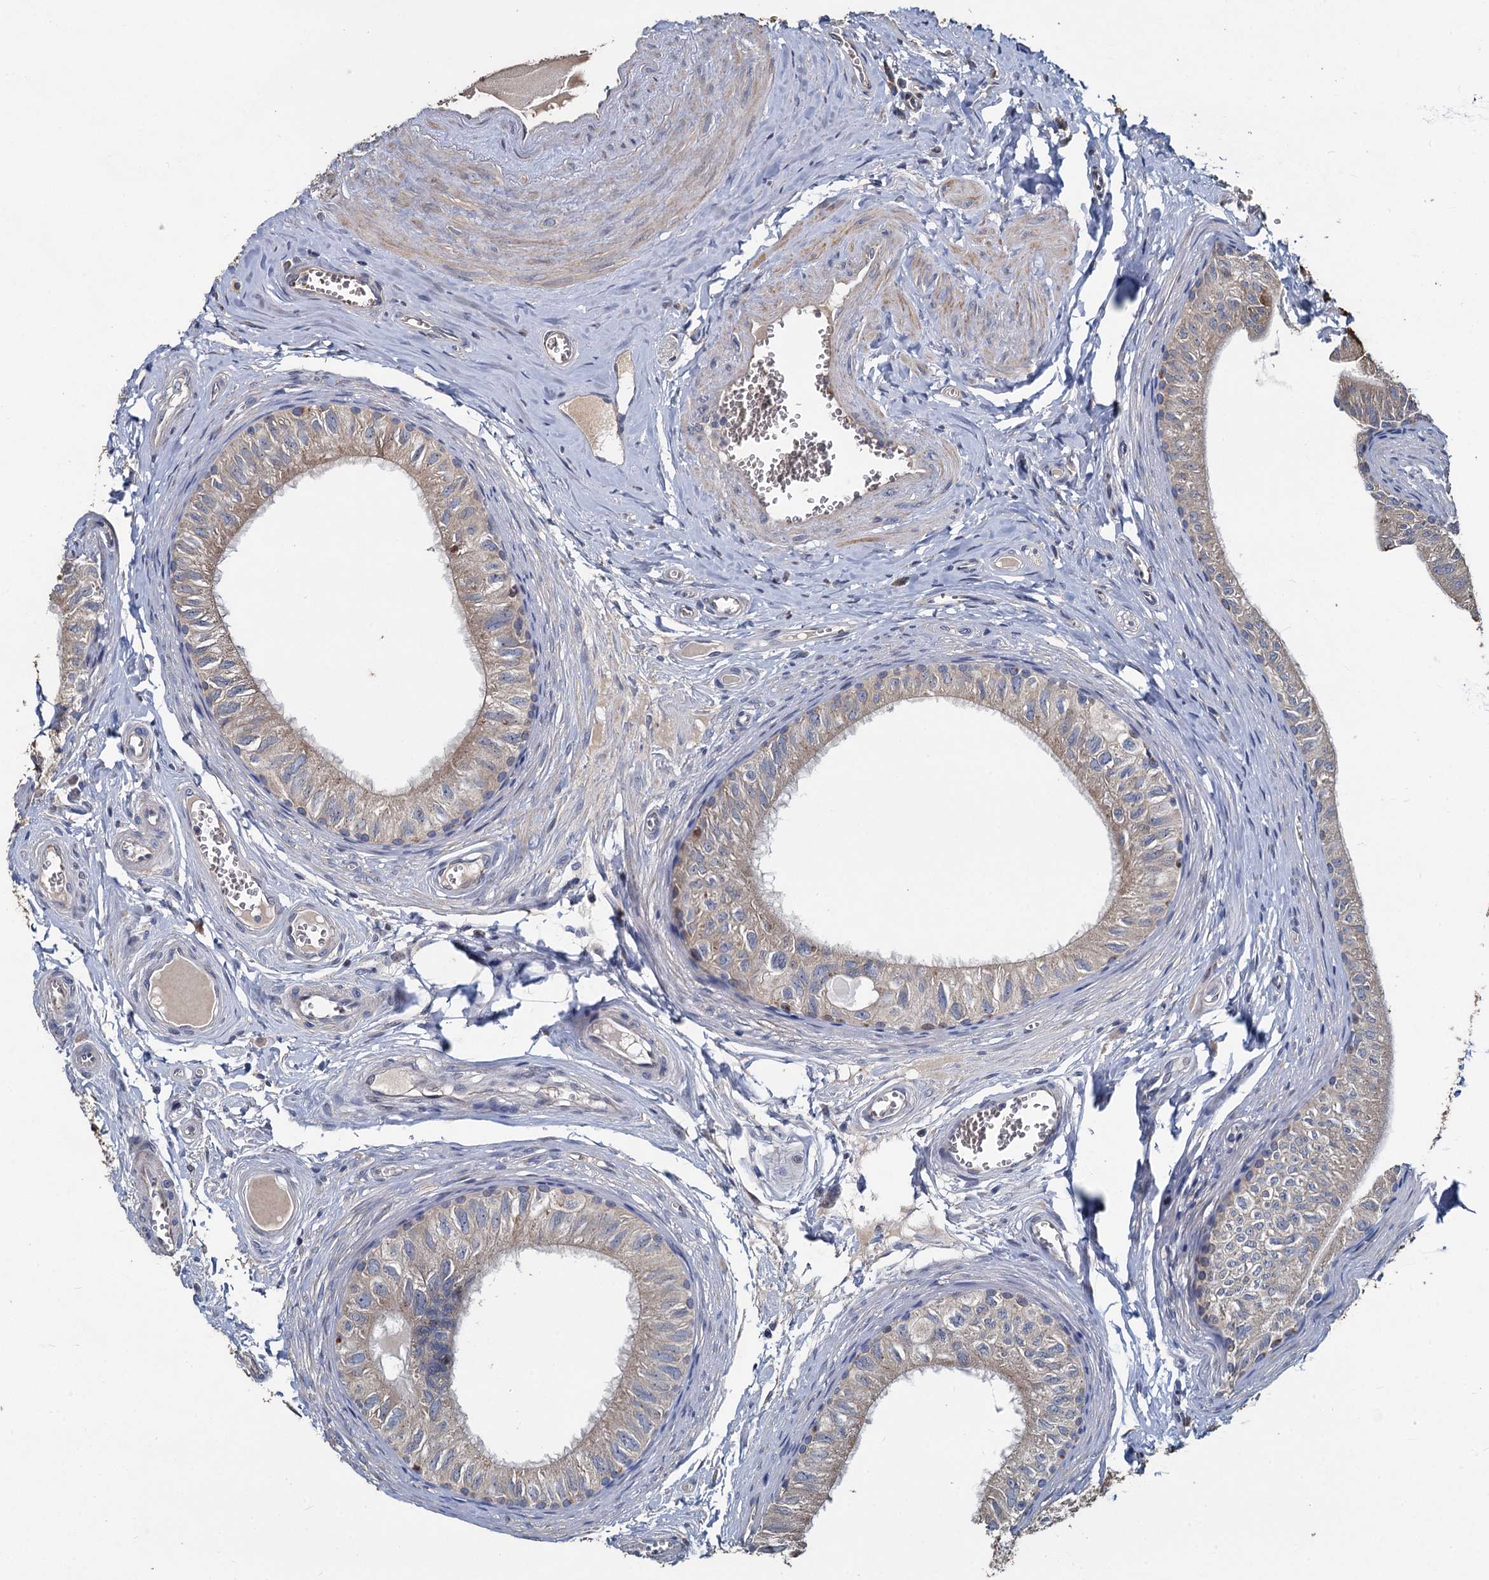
{"staining": {"intensity": "moderate", "quantity": ">75%", "location": "cytoplasmic/membranous"}, "tissue": "epididymis", "cell_type": "Glandular cells", "image_type": "normal", "snomed": [{"axis": "morphology", "description": "Normal tissue, NOS"}, {"axis": "topography", "description": "Epididymis"}], "caption": "Glandular cells demonstrate medium levels of moderate cytoplasmic/membranous staining in about >75% of cells in benign human epididymis. The protein is shown in brown color, while the nuclei are stained blue.", "gene": "TCTN2", "patient": {"sex": "male", "age": 42}}